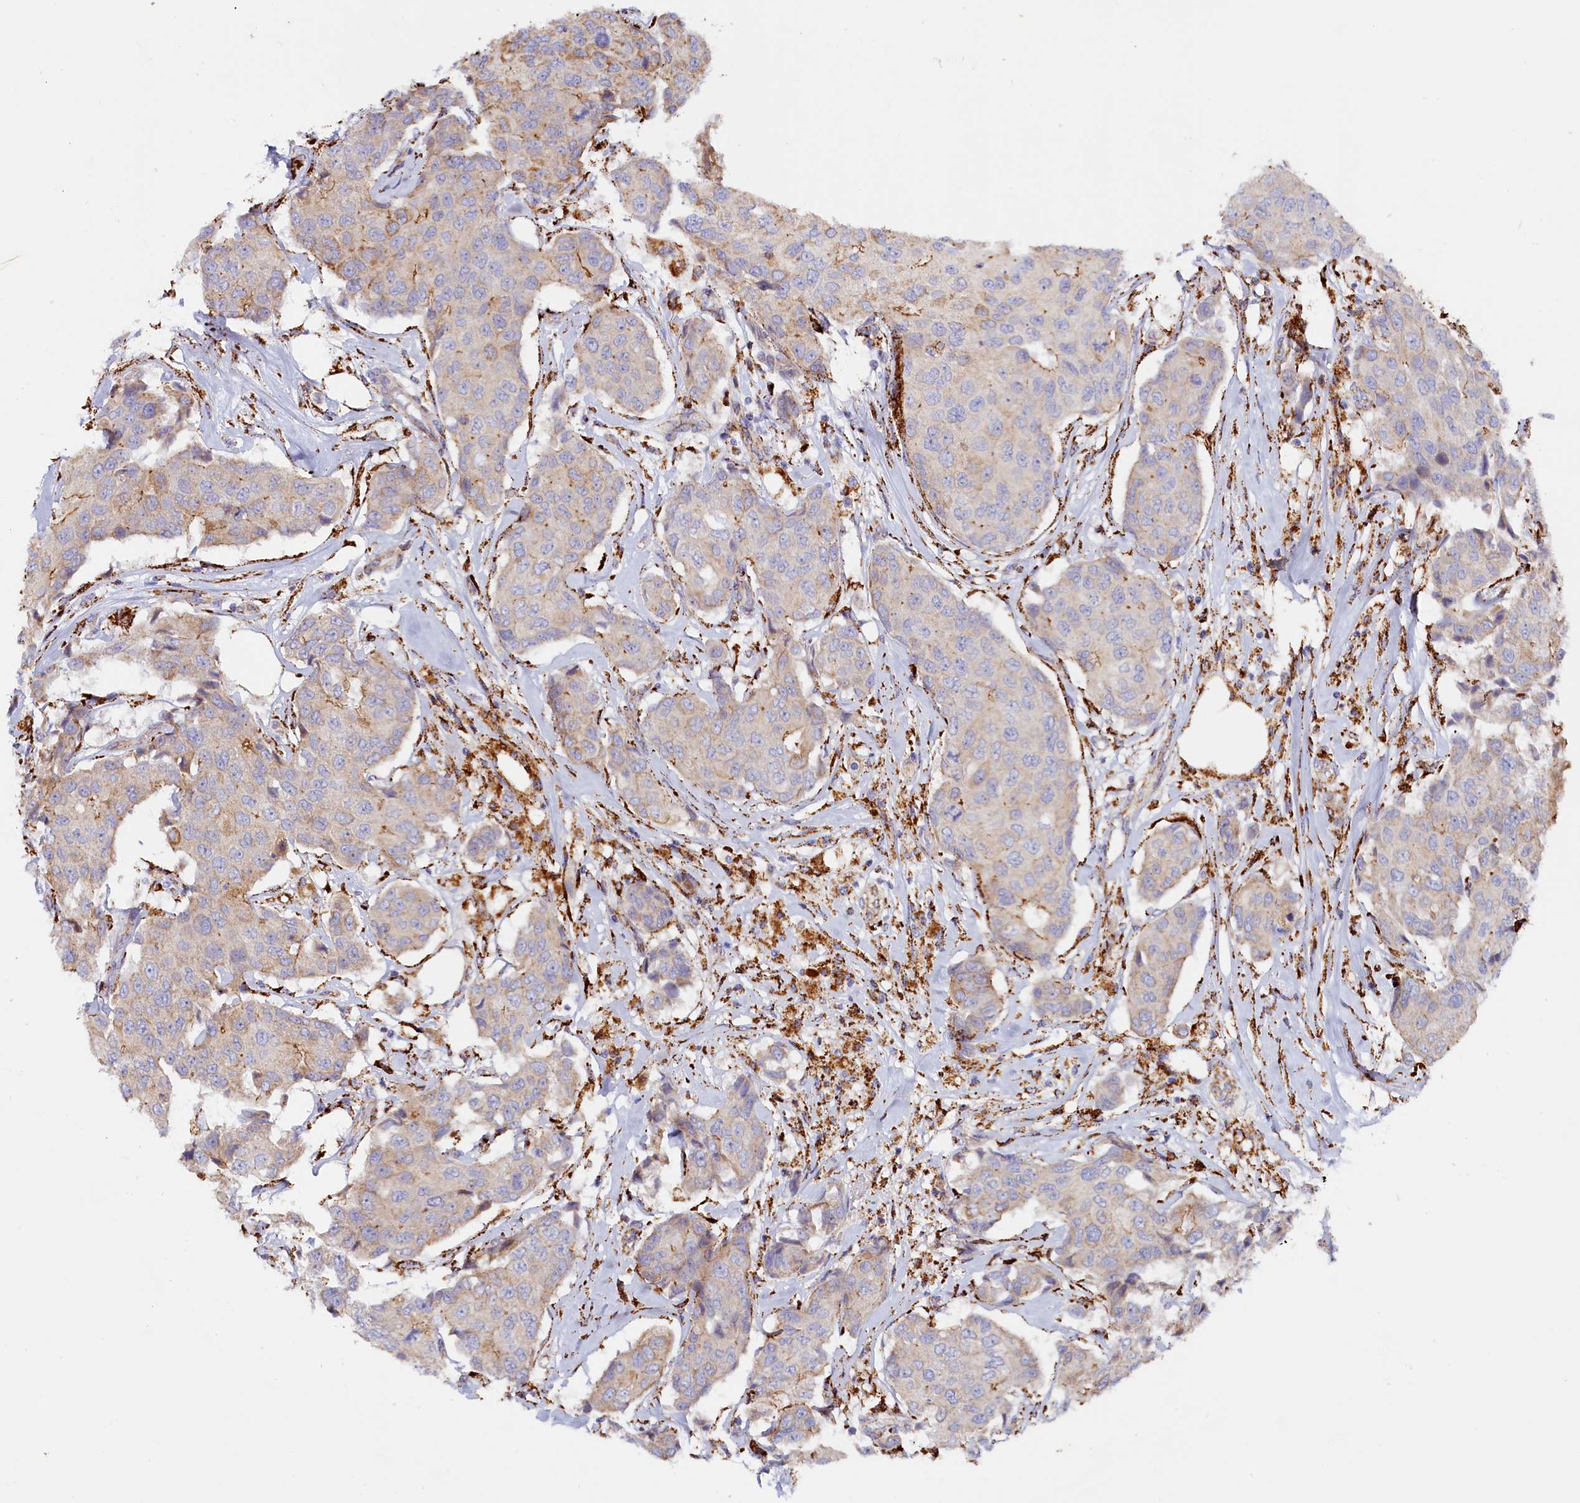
{"staining": {"intensity": "weak", "quantity": ">75%", "location": "cytoplasmic/membranous"}, "tissue": "breast cancer", "cell_type": "Tumor cells", "image_type": "cancer", "snomed": [{"axis": "morphology", "description": "Duct carcinoma"}, {"axis": "topography", "description": "Breast"}], "caption": "Tumor cells exhibit weak cytoplasmic/membranous positivity in approximately >75% of cells in breast cancer.", "gene": "AKTIP", "patient": {"sex": "female", "age": 80}}